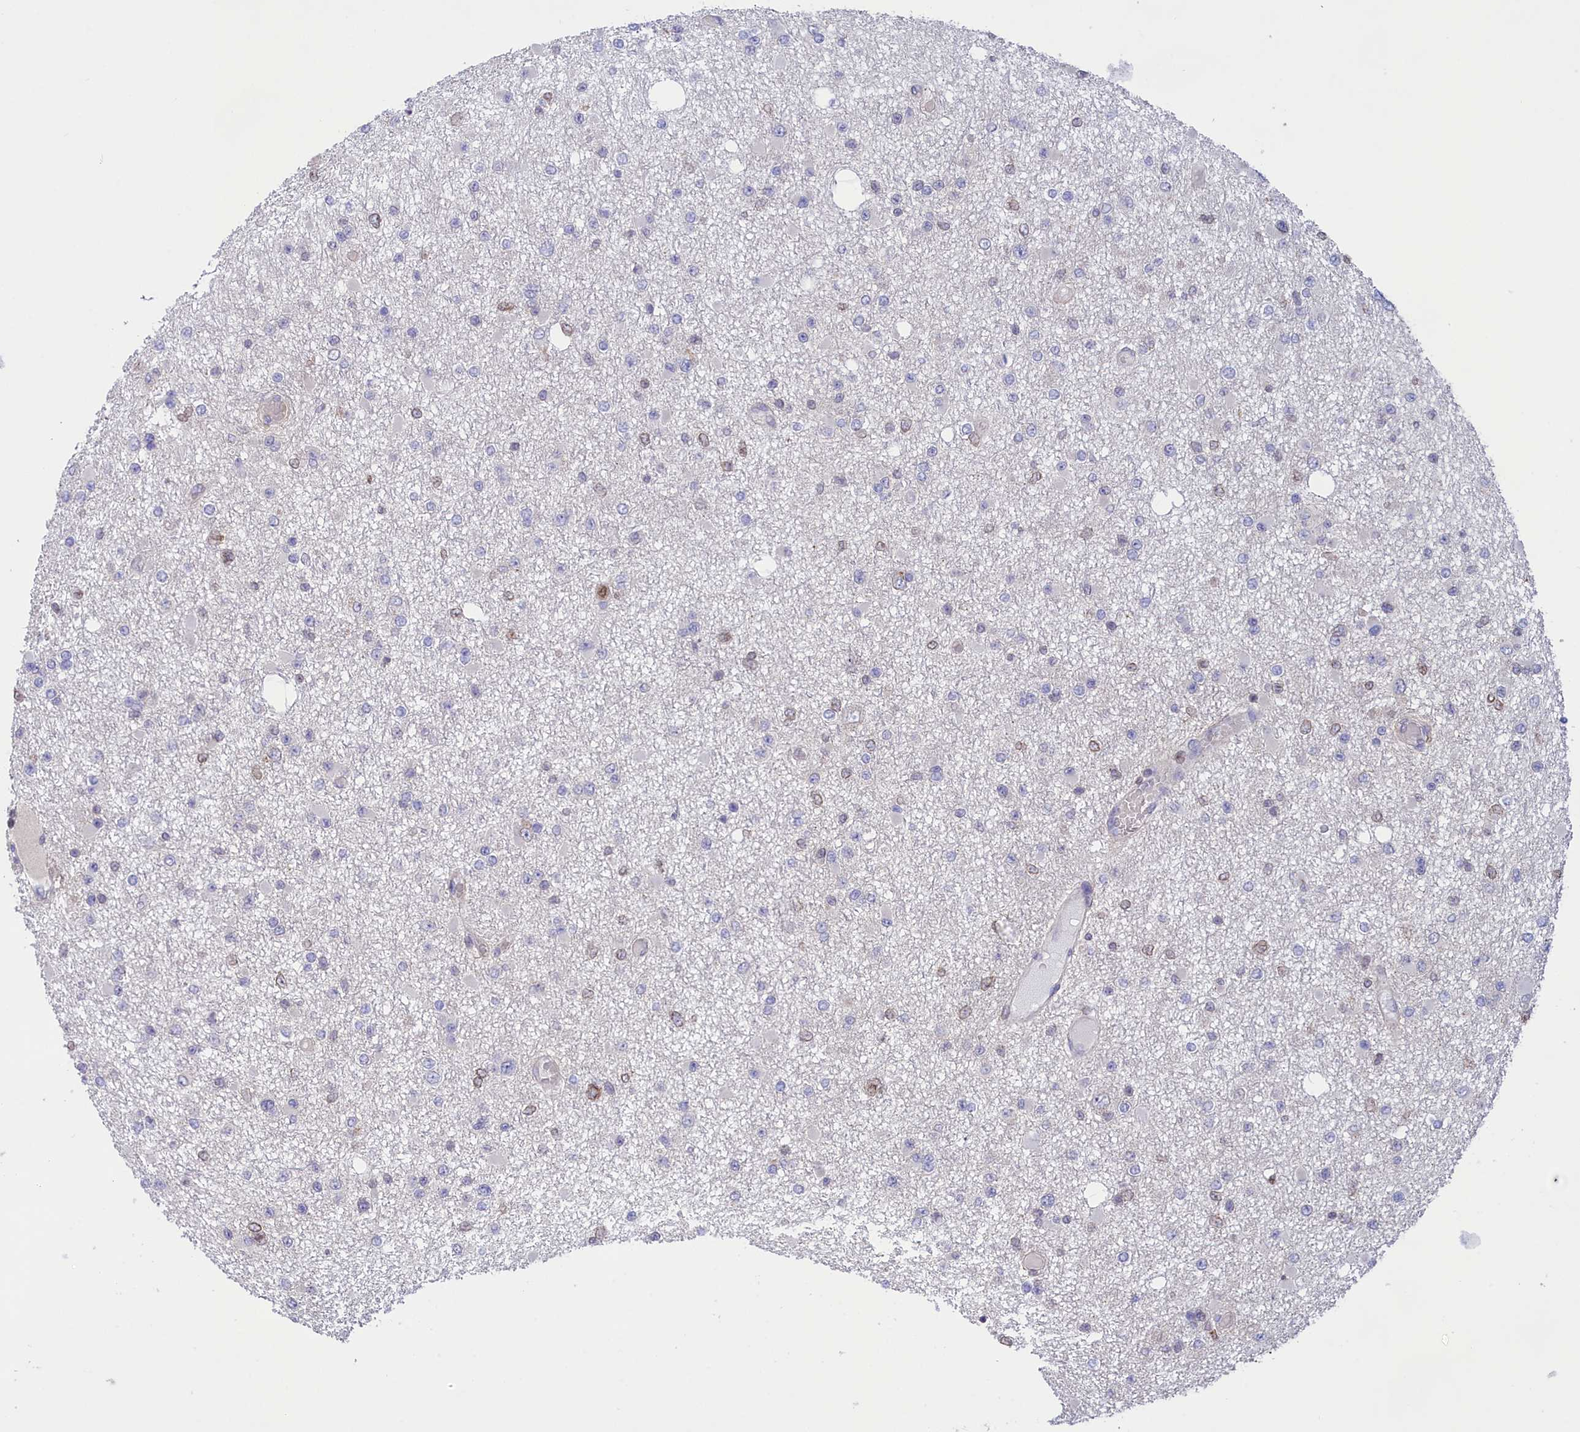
{"staining": {"intensity": "negative", "quantity": "none", "location": "none"}, "tissue": "glioma", "cell_type": "Tumor cells", "image_type": "cancer", "snomed": [{"axis": "morphology", "description": "Glioma, malignant, Low grade"}, {"axis": "topography", "description": "Brain"}], "caption": "This is an immunohistochemistry (IHC) photomicrograph of human malignant glioma (low-grade). There is no positivity in tumor cells.", "gene": "PKHD1L1", "patient": {"sex": "female", "age": 22}}